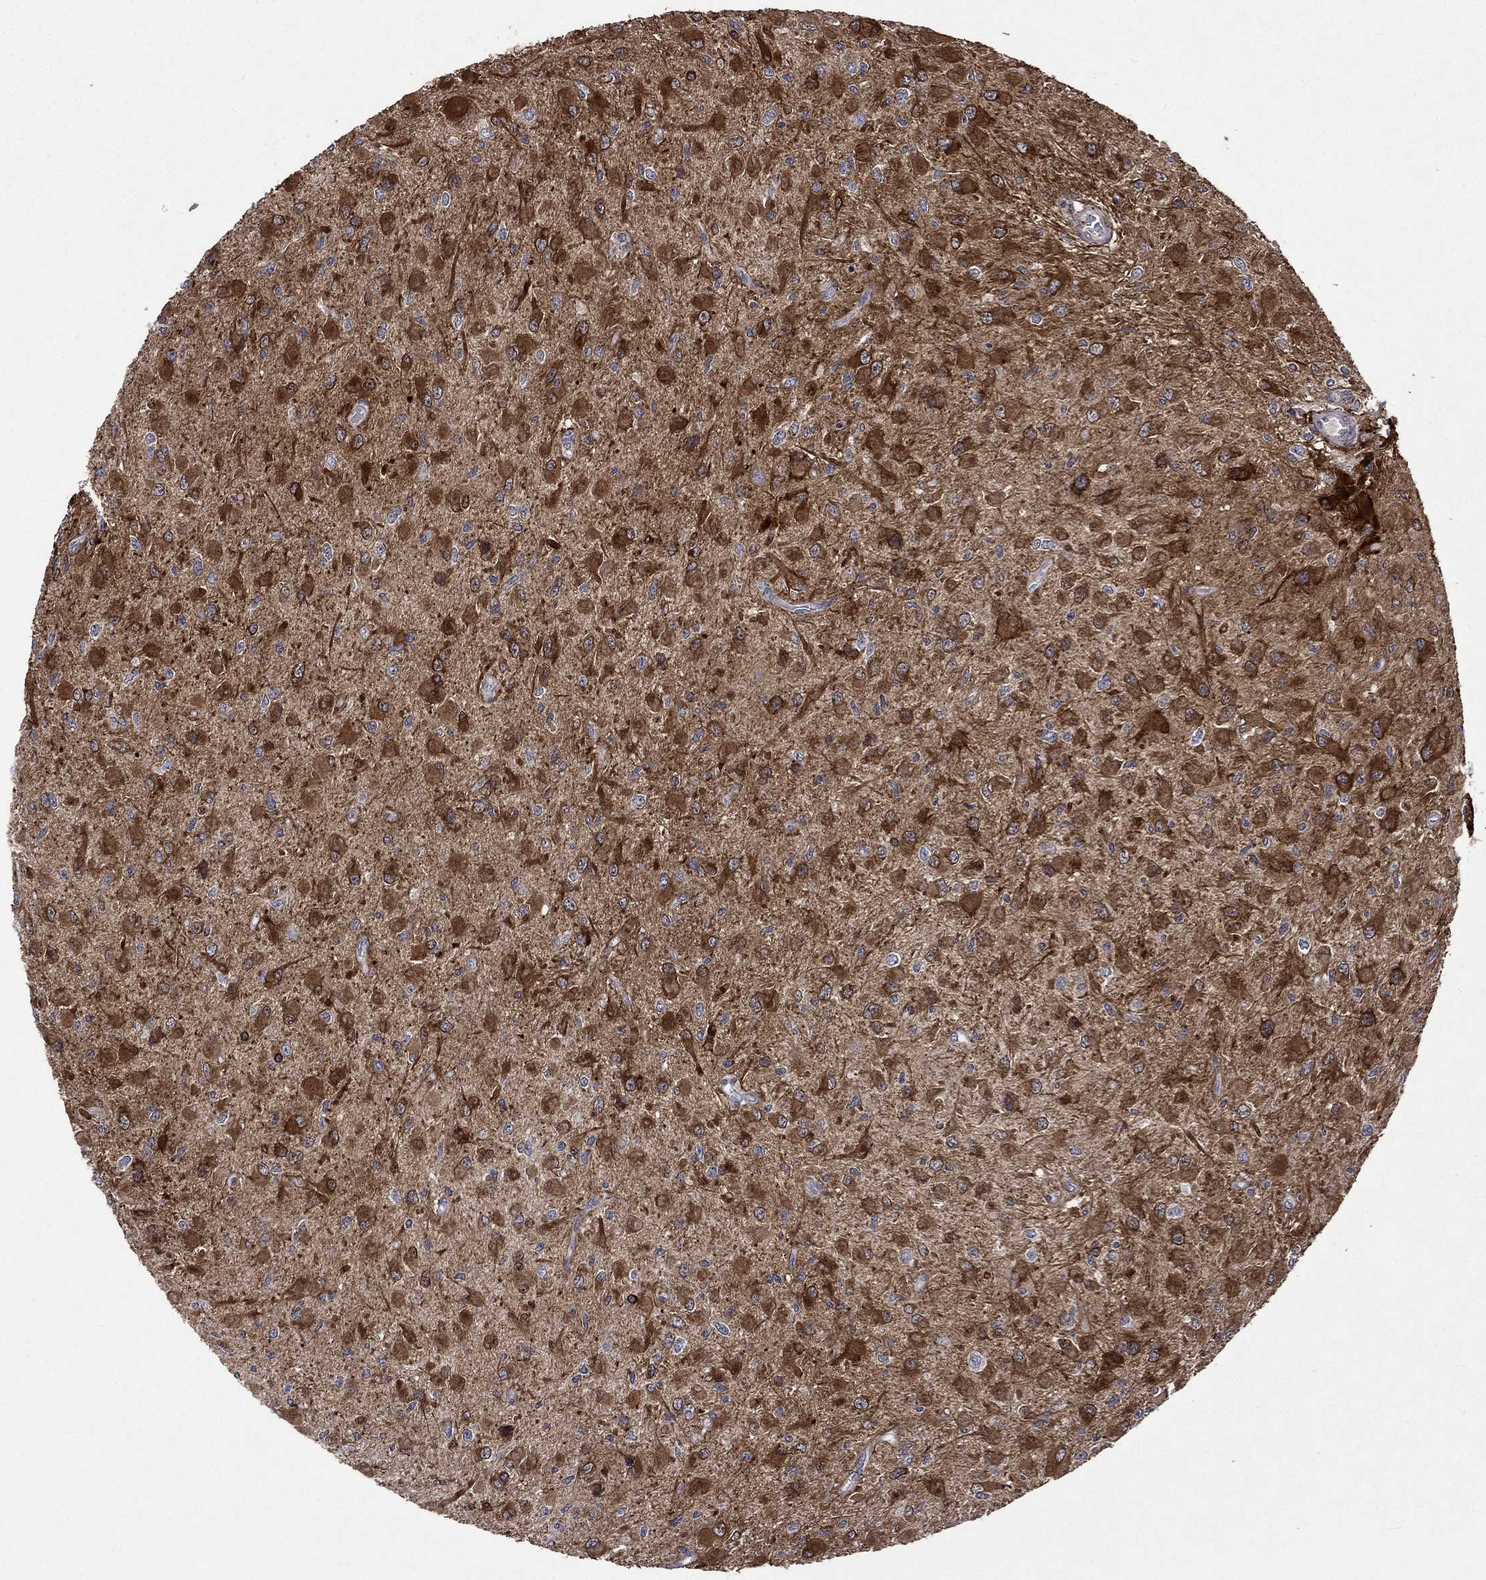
{"staining": {"intensity": "strong", "quantity": "25%-75%", "location": "cytoplasmic/membranous"}, "tissue": "glioma", "cell_type": "Tumor cells", "image_type": "cancer", "snomed": [{"axis": "morphology", "description": "Glioma, malignant, High grade"}, {"axis": "topography", "description": "Cerebral cortex"}], "caption": "Malignant high-grade glioma tissue demonstrates strong cytoplasmic/membranous expression in approximately 25%-75% of tumor cells", "gene": "CRYAB", "patient": {"sex": "male", "age": 35}}